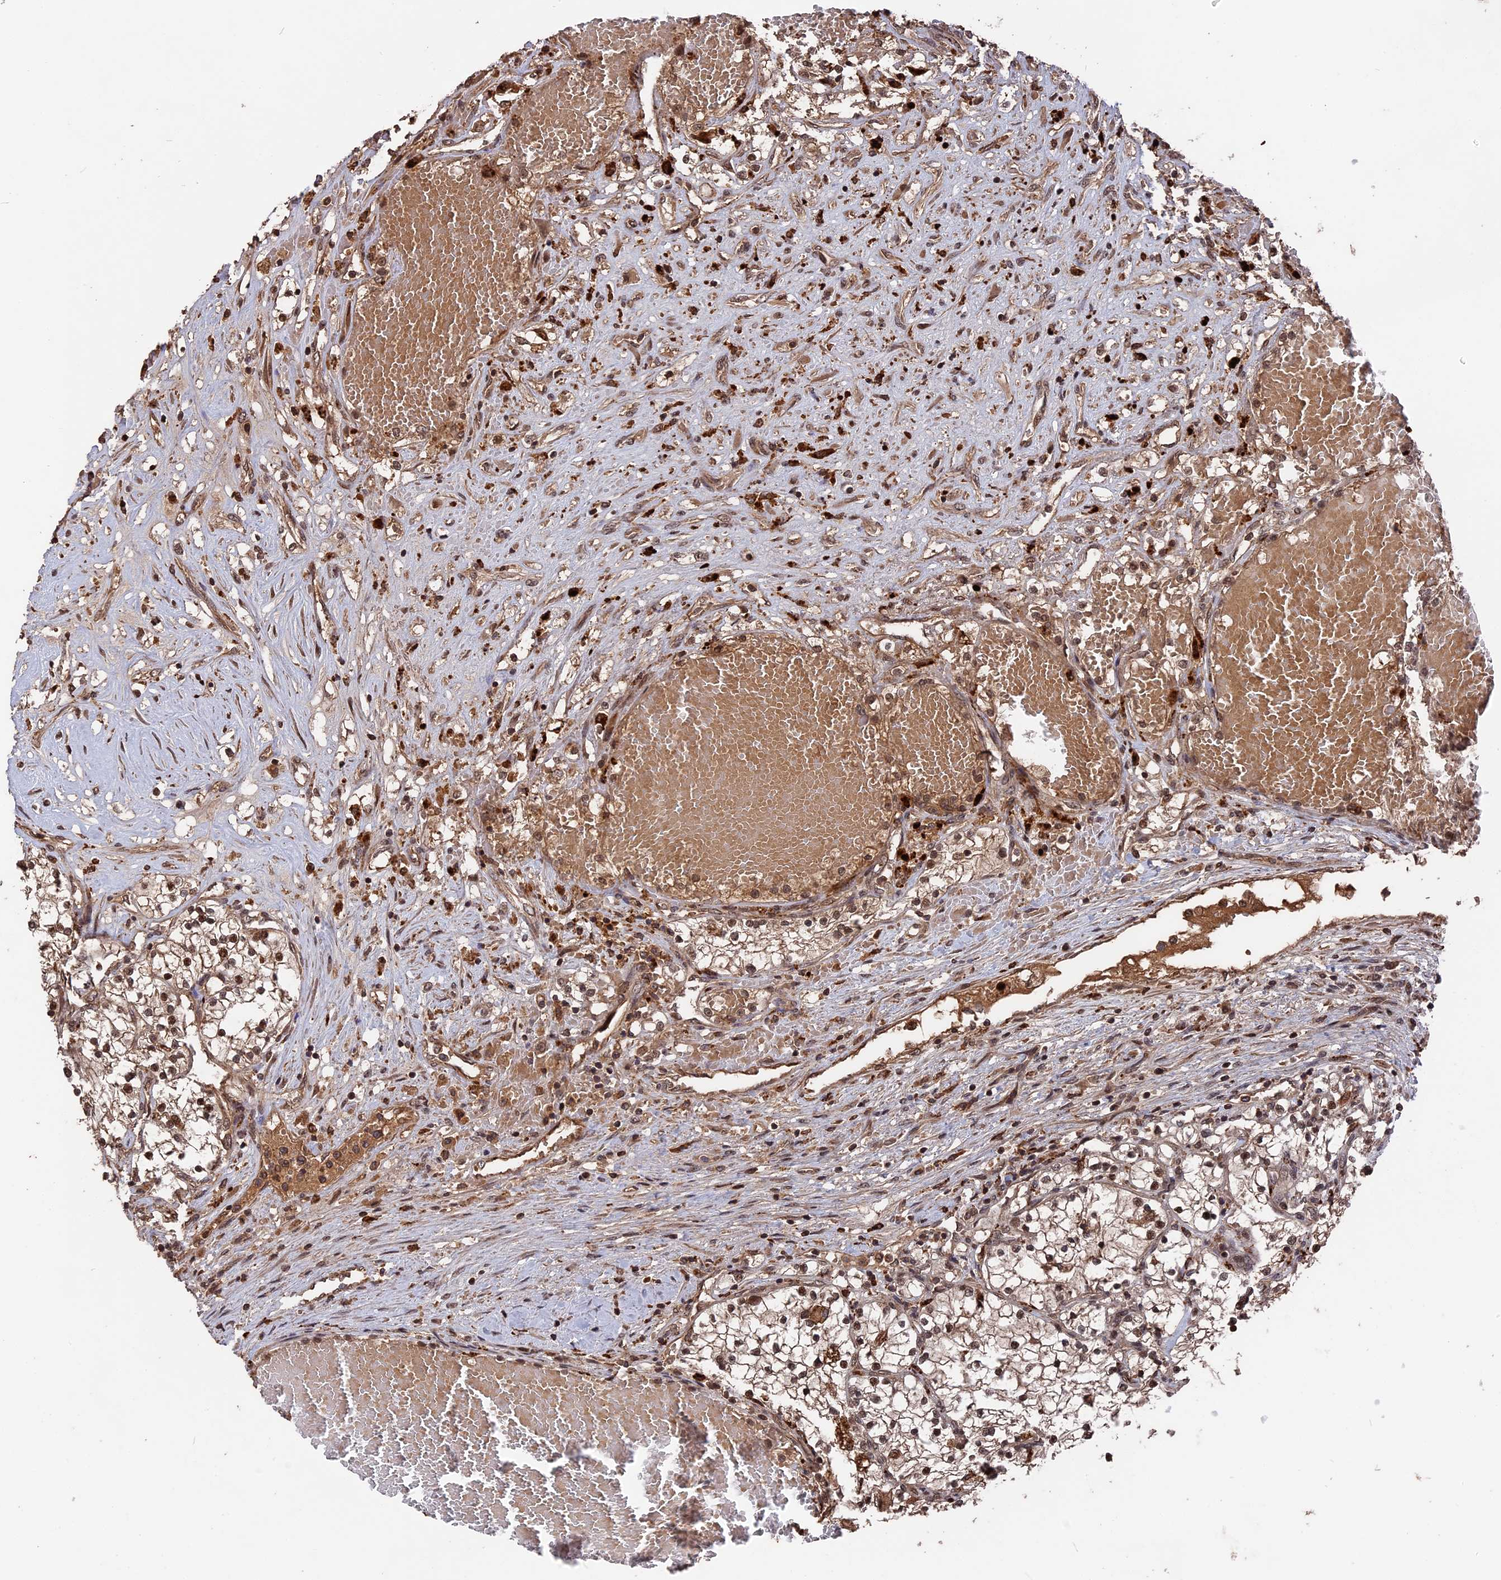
{"staining": {"intensity": "moderate", "quantity": ">75%", "location": "cytoplasmic/membranous,nuclear"}, "tissue": "renal cancer", "cell_type": "Tumor cells", "image_type": "cancer", "snomed": [{"axis": "morphology", "description": "Normal tissue, NOS"}, {"axis": "morphology", "description": "Adenocarcinoma, NOS"}, {"axis": "topography", "description": "Kidney"}], "caption": "A brown stain labels moderate cytoplasmic/membranous and nuclear positivity of a protein in renal cancer tumor cells.", "gene": "TELO2", "patient": {"sex": "male", "age": 68}}